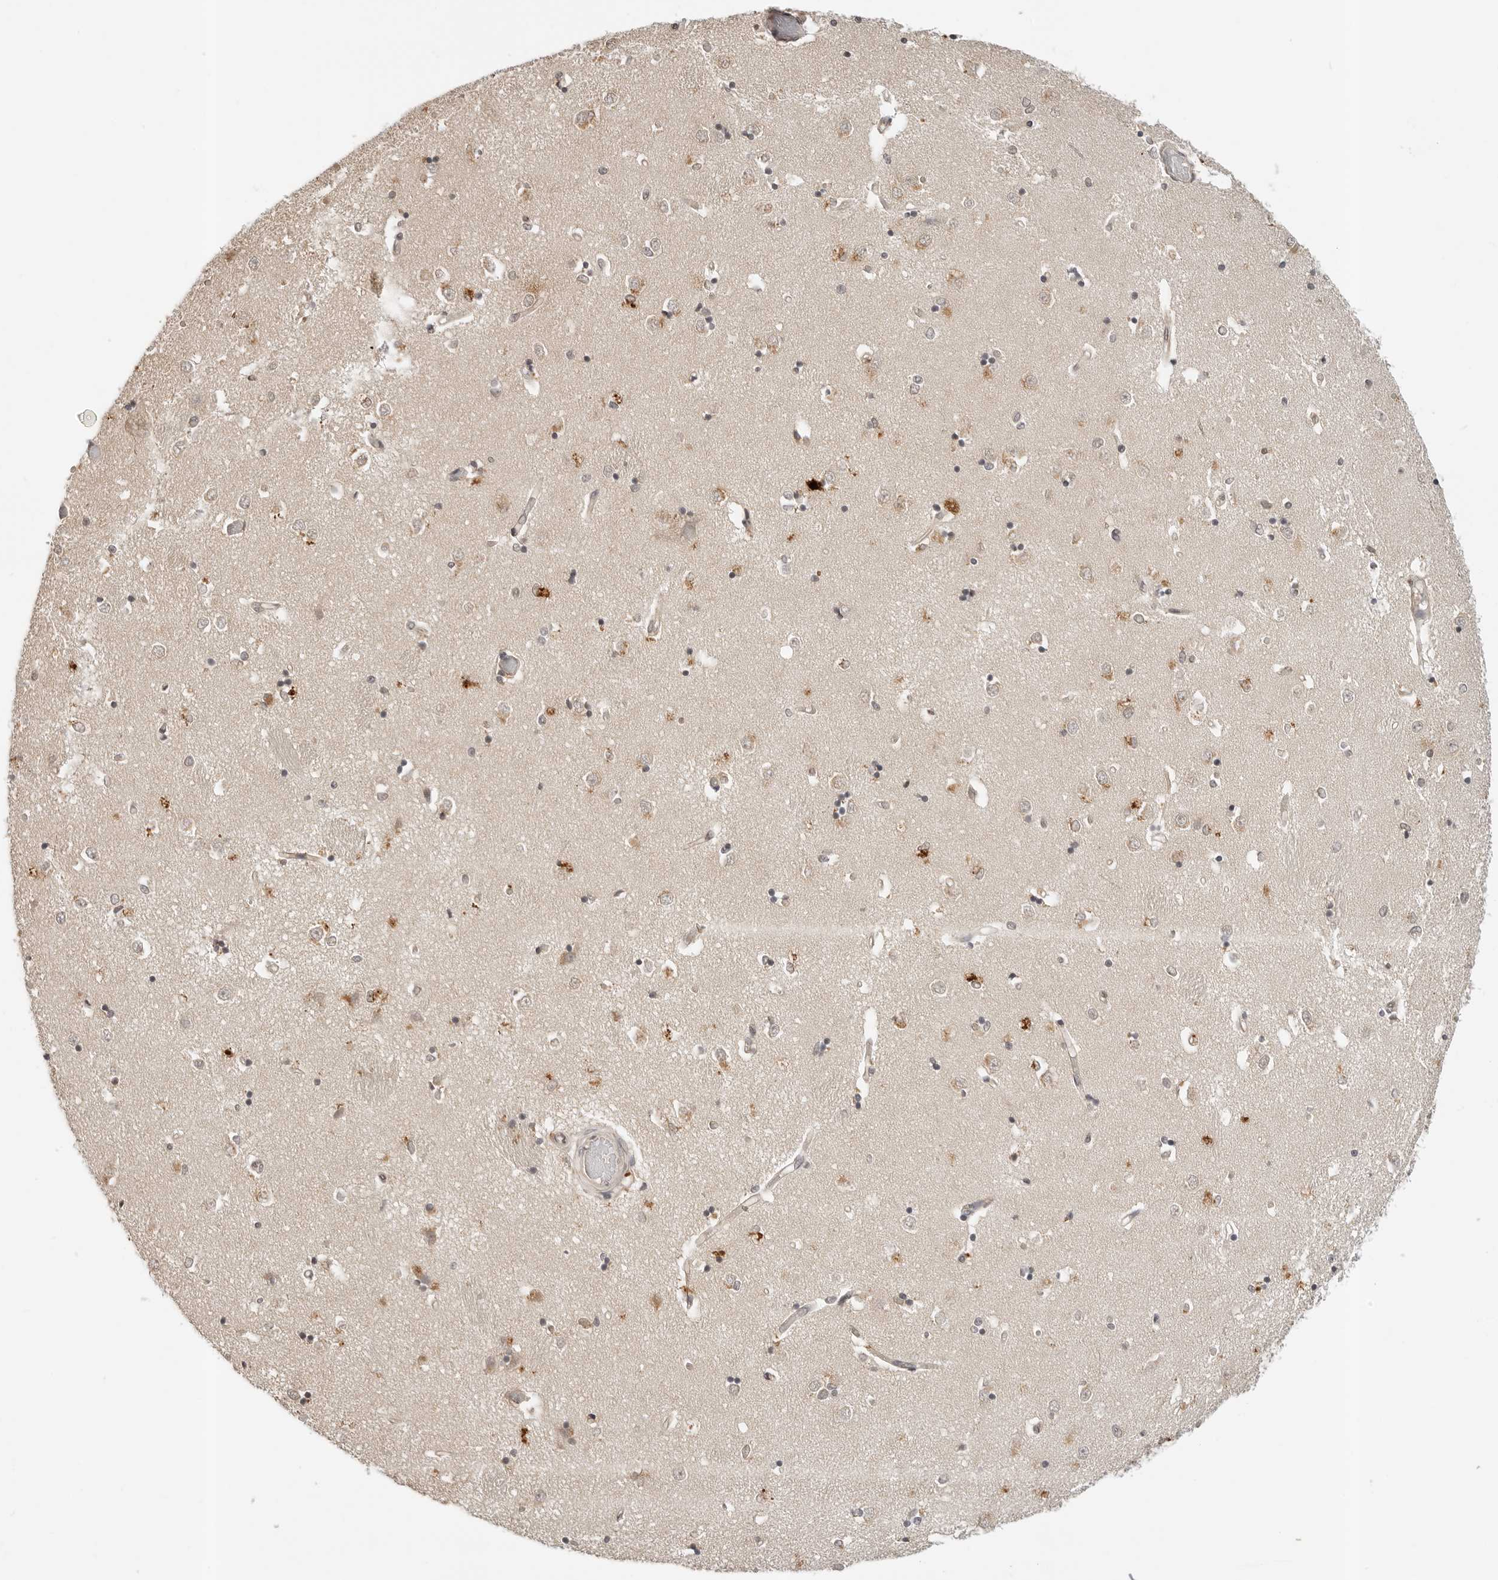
{"staining": {"intensity": "weak", "quantity": "<25%", "location": "cytoplasmic/membranous"}, "tissue": "caudate", "cell_type": "Glial cells", "image_type": "normal", "snomed": [{"axis": "morphology", "description": "Normal tissue, NOS"}, {"axis": "topography", "description": "Lateral ventricle wall"}], "caption": "Immunohistochemistry of benign caudate demonstrates no positivity in glial cells.", "gene": "IL24", "patient": {"sex": "male", "age": 45}}